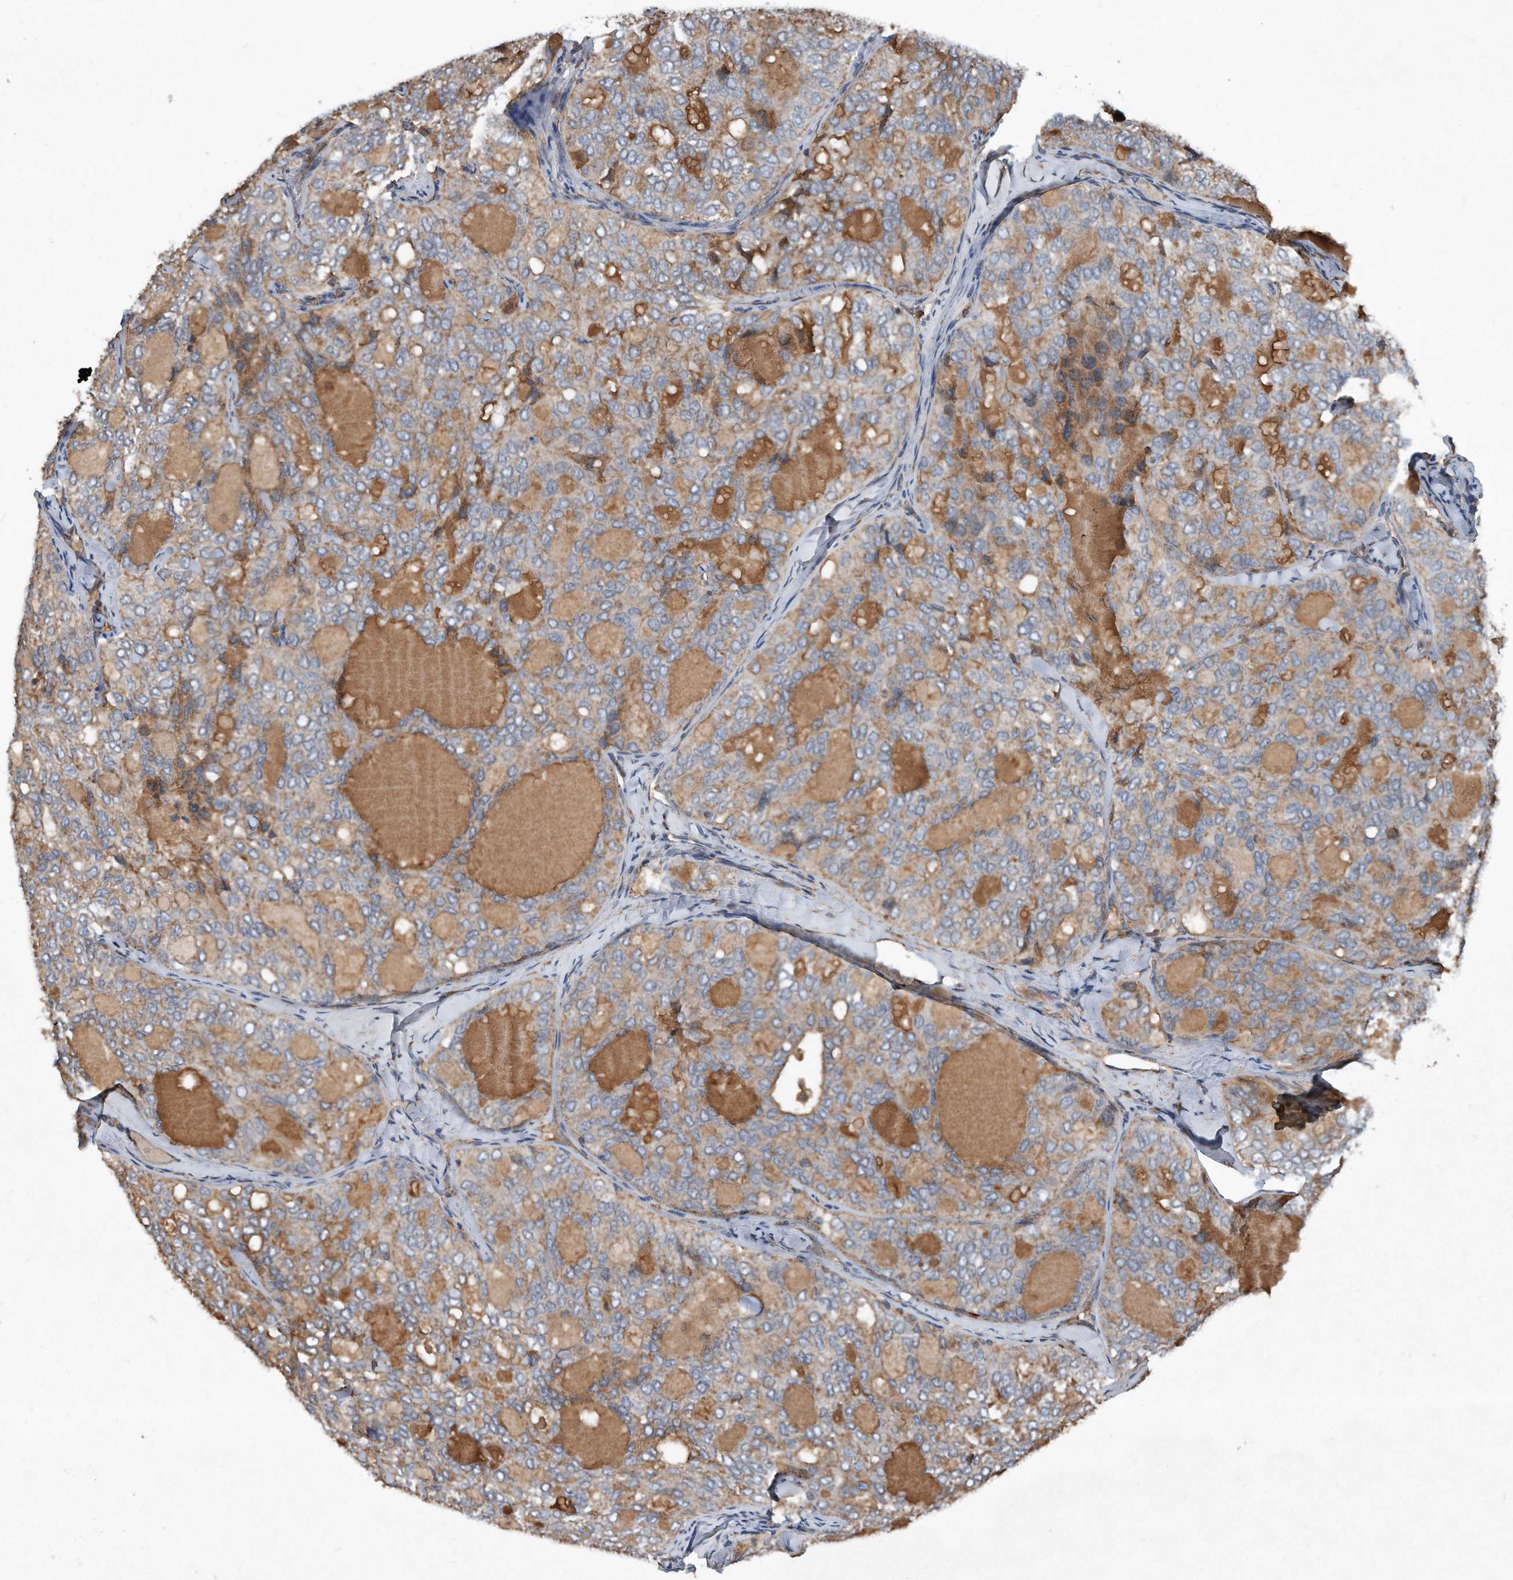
{"staining": {"intensity": "negative", "quantity": "none", "location": "none"}, "tissue": "thyroid cancer", "cell_type": "Tumor cells", "image_type": "cancer", "snomed": [{"axis": "morphology", "description": "Follicular adenoma carcinoma, NOS"}, {"axis": "topography", "description": "Thyroid gland"}], "caption": "Micrograph shows no significant protein expression in tumor cells of thyroid cancer. (DAB (3,3'-diaminobenzidine) immunohistochemistry visualized using brightfield microscopy, high magnification).", "gene": "SDHA", "patient": {"sex": "male", "age": 75}}